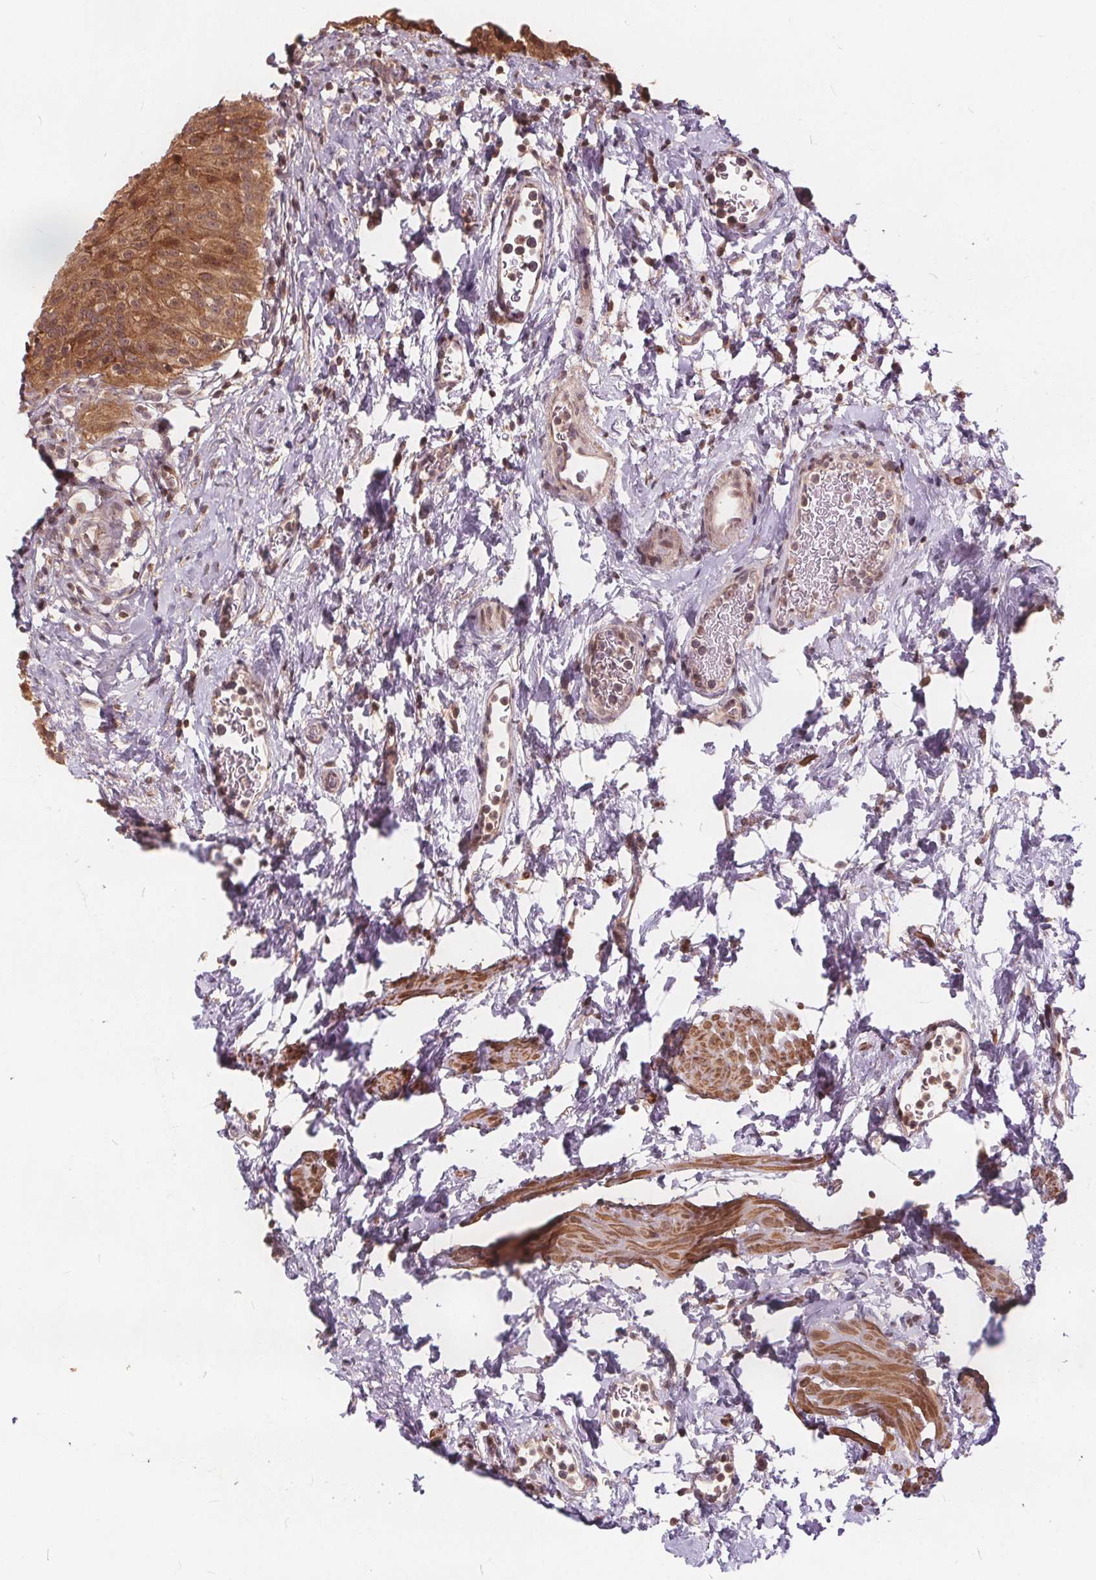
{"staining": {"intensity": "strong", "quantity": ">75%", "location": "cytoplasmic/membranous,nuclear"}, "tissue": "urinary bladder", "cell_type": "Urothelial cells", "image_type": "normal", "snomed": [{"axis": "morphology", "description": "Normal tissue, NOS"}, {"axis": "topography", "description": "Urinary bladder"}], "caption": "A photomicrograph of urinary bladder stained for a protein displays strong cytoplasmic/membranous,nuclear brown staining in urothelial cells.", "gene": "HIF1AN", "patient": {"sex": "male", "age": 76}}